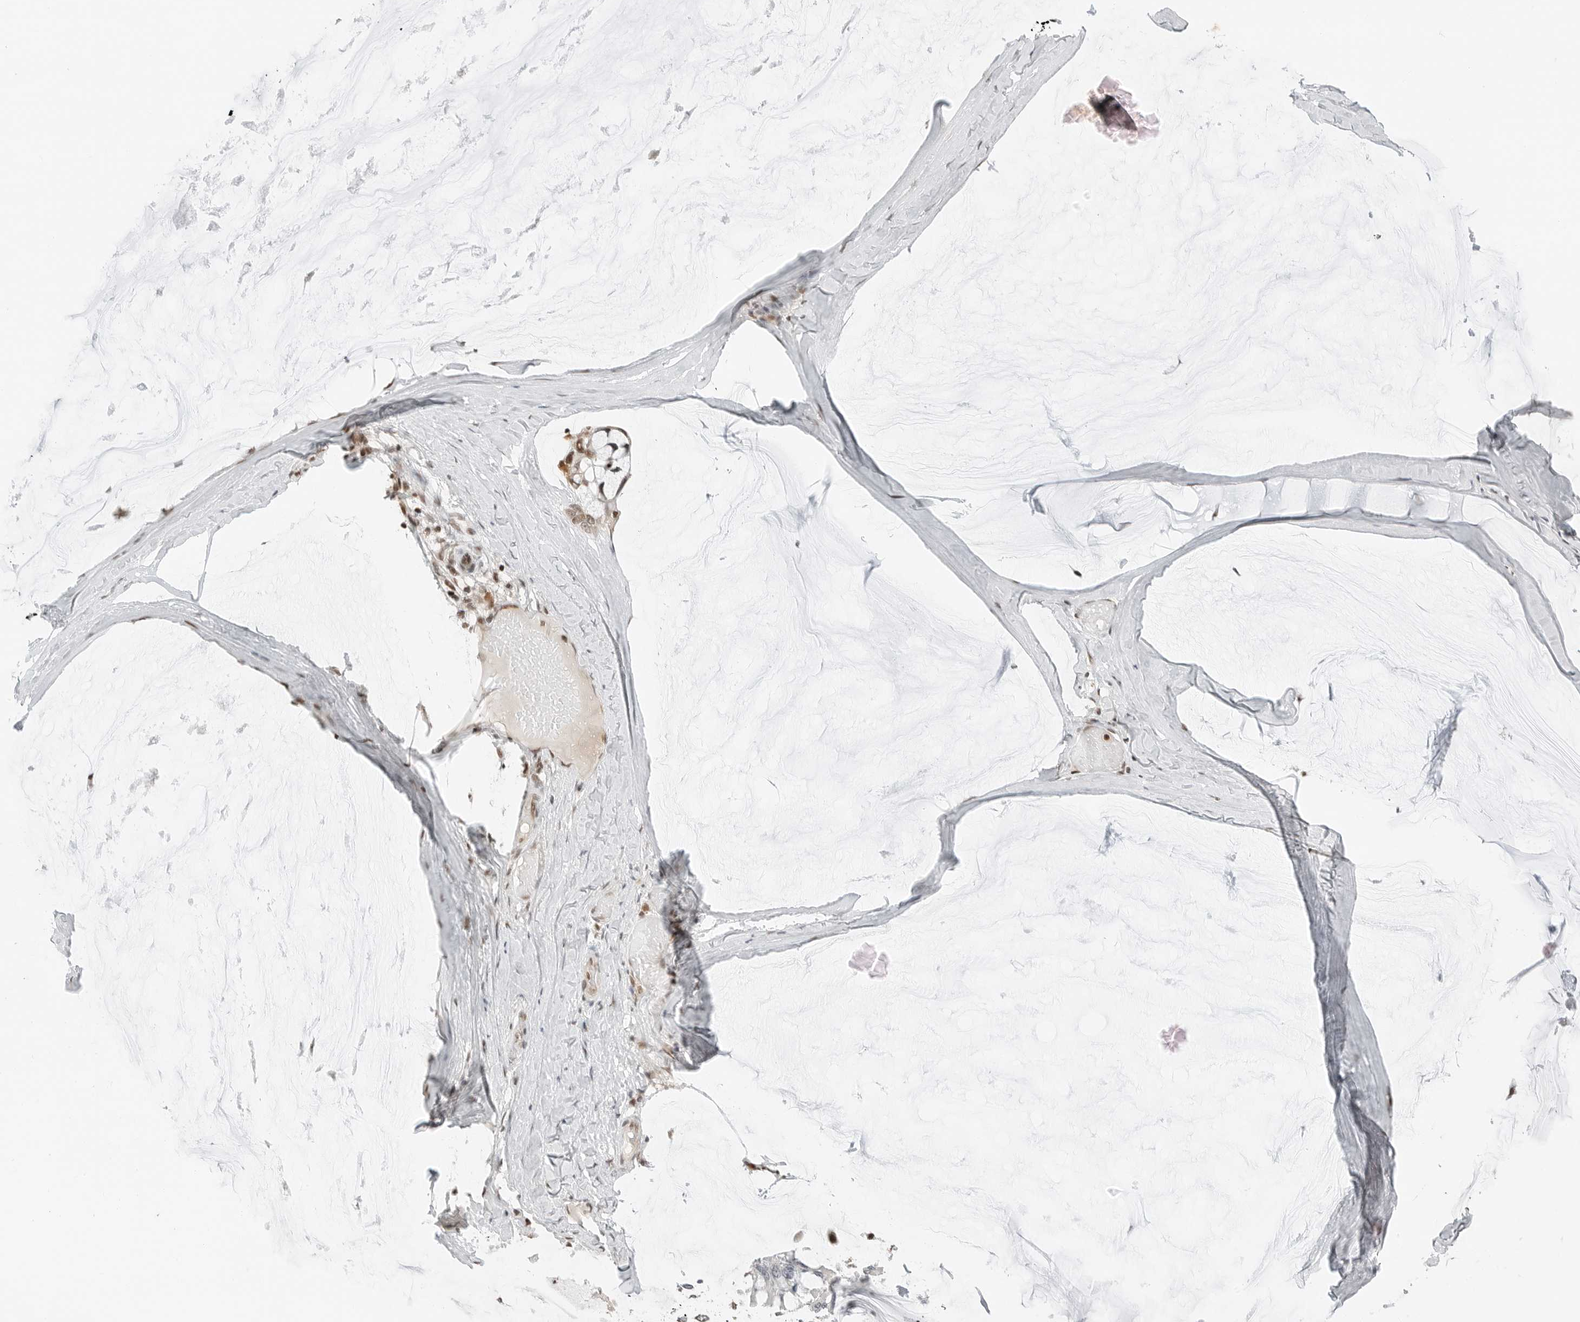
{"staining": {"intensity": "moderate", "quantity": ">75%", "location": "nuclear"}, "tissue": "ovarian cancer", "cell_type": "Tumor cells", "image_type": "cancer", "snomed": [{"axis": "morphology", "description": "Cystadenocarcinoma, mucinous, NOS"}, {"axis": "topography", "description": "Ovary"}], "caption": "The photomicrograph exhibits a brown stain indicating the presence of a protein in the nuclear of tumor cells in ovarian mucinous cystadenocarcinoma. (DAB IHC with brightfield microscopy, high magnification).", "gene": "CRTC2", "patient": {"sex": "female", "age": 39}}